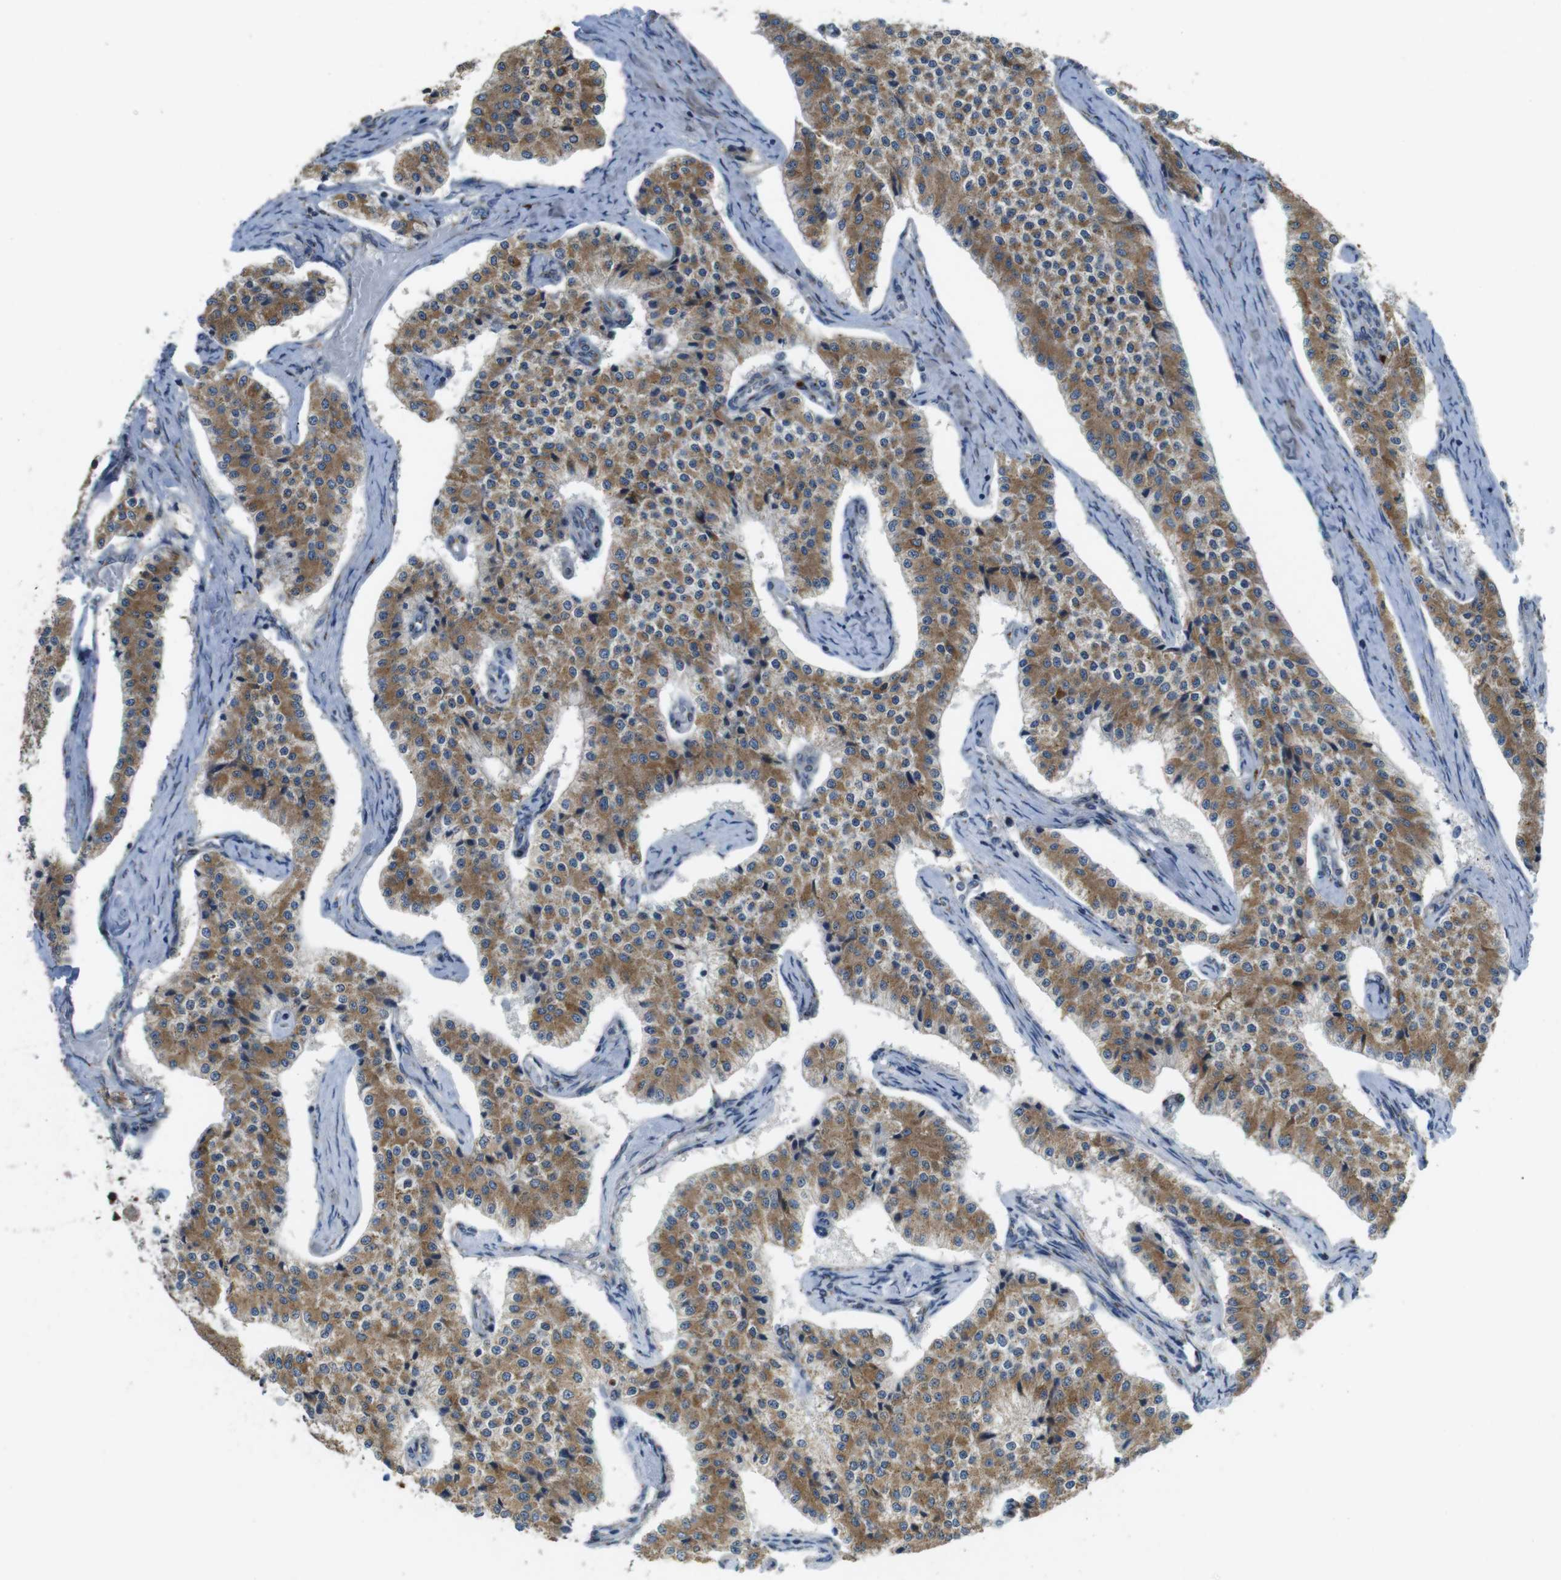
{"staining": {"intensity": "moderate", "quantity": ">75%", "location": "cytoplasmic/membranous"}, "tissue": "carcinoid", "cell_type": "Tumor cells", "image_type": "cancer", "snomed": [{"axis": "morphology", "description": "Carcinoid, malignant, NOS"}, {"axis": "topography", "description": "Colon"}], "caption": "An immunohistochemistry (IHC) photomicrograph of neoplastic tissue is shown. Protein staining in brown highlights moderate cytoplasmic/membranous positivity in carcinoid within tumor cells.", "gene": "TMEM143", "patient": {"sex": "female", "age": 52}}